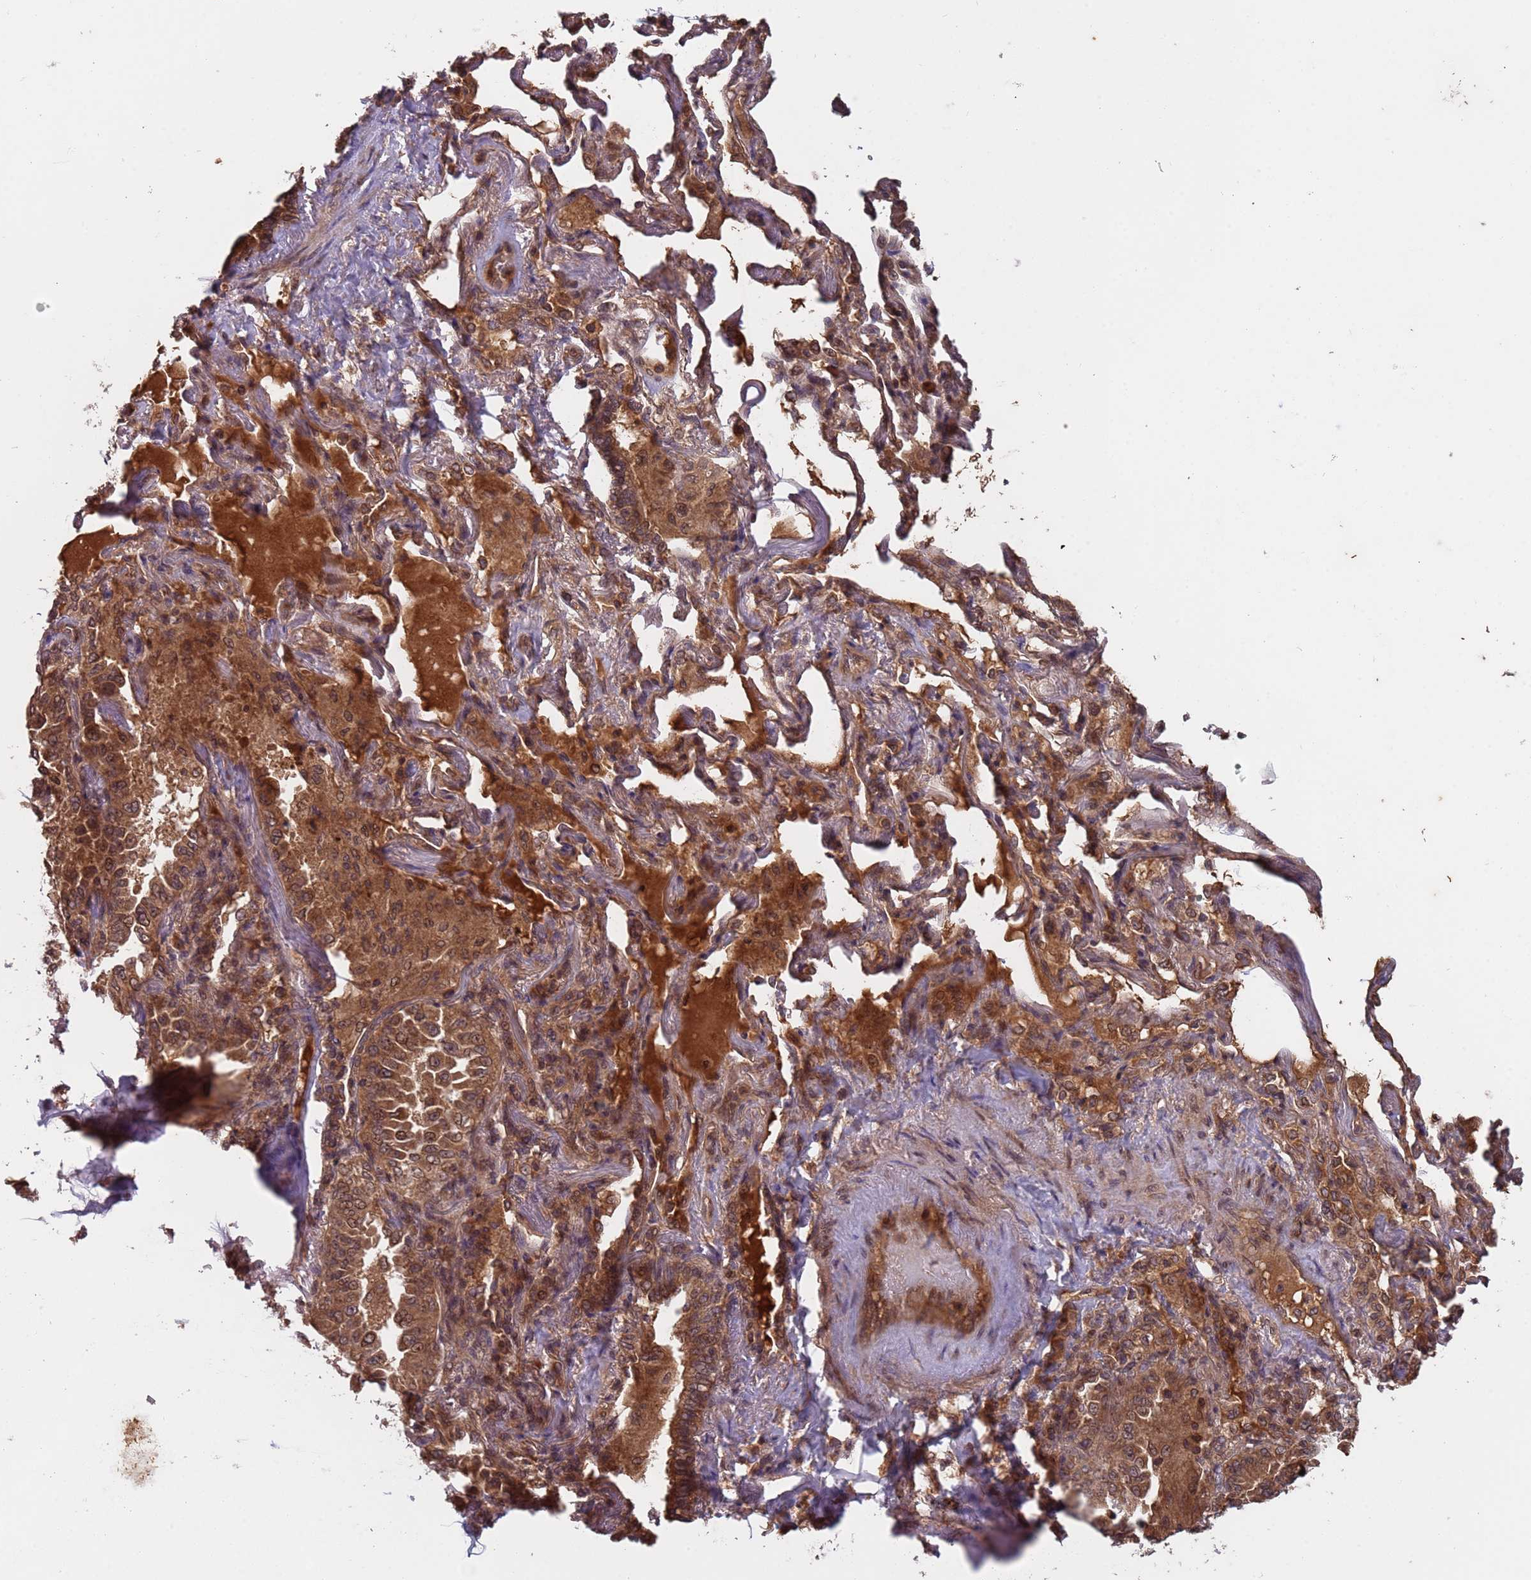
{"staining": {"intensity": "strong", "quantity": ">75%", "location": "cytoplasmic/membranous,nuclear"}, "tissue": "lung cancer", "cell_type": "Tumor cells", "image_type": "cancer", "snomed": [{"axis": "morphology", "description": "Adenocarcinoma, NOS"}, {"axis": "topography", "description": "Lung"}], "caption": "IHC of adenocarcinoma (lung) reveals high levels of strong cytoplasmic/membranous and nuclear staining in about >75% of tumor cells.", "gene": "ERI1", "patient": {"sex": "female", "age": 69}}